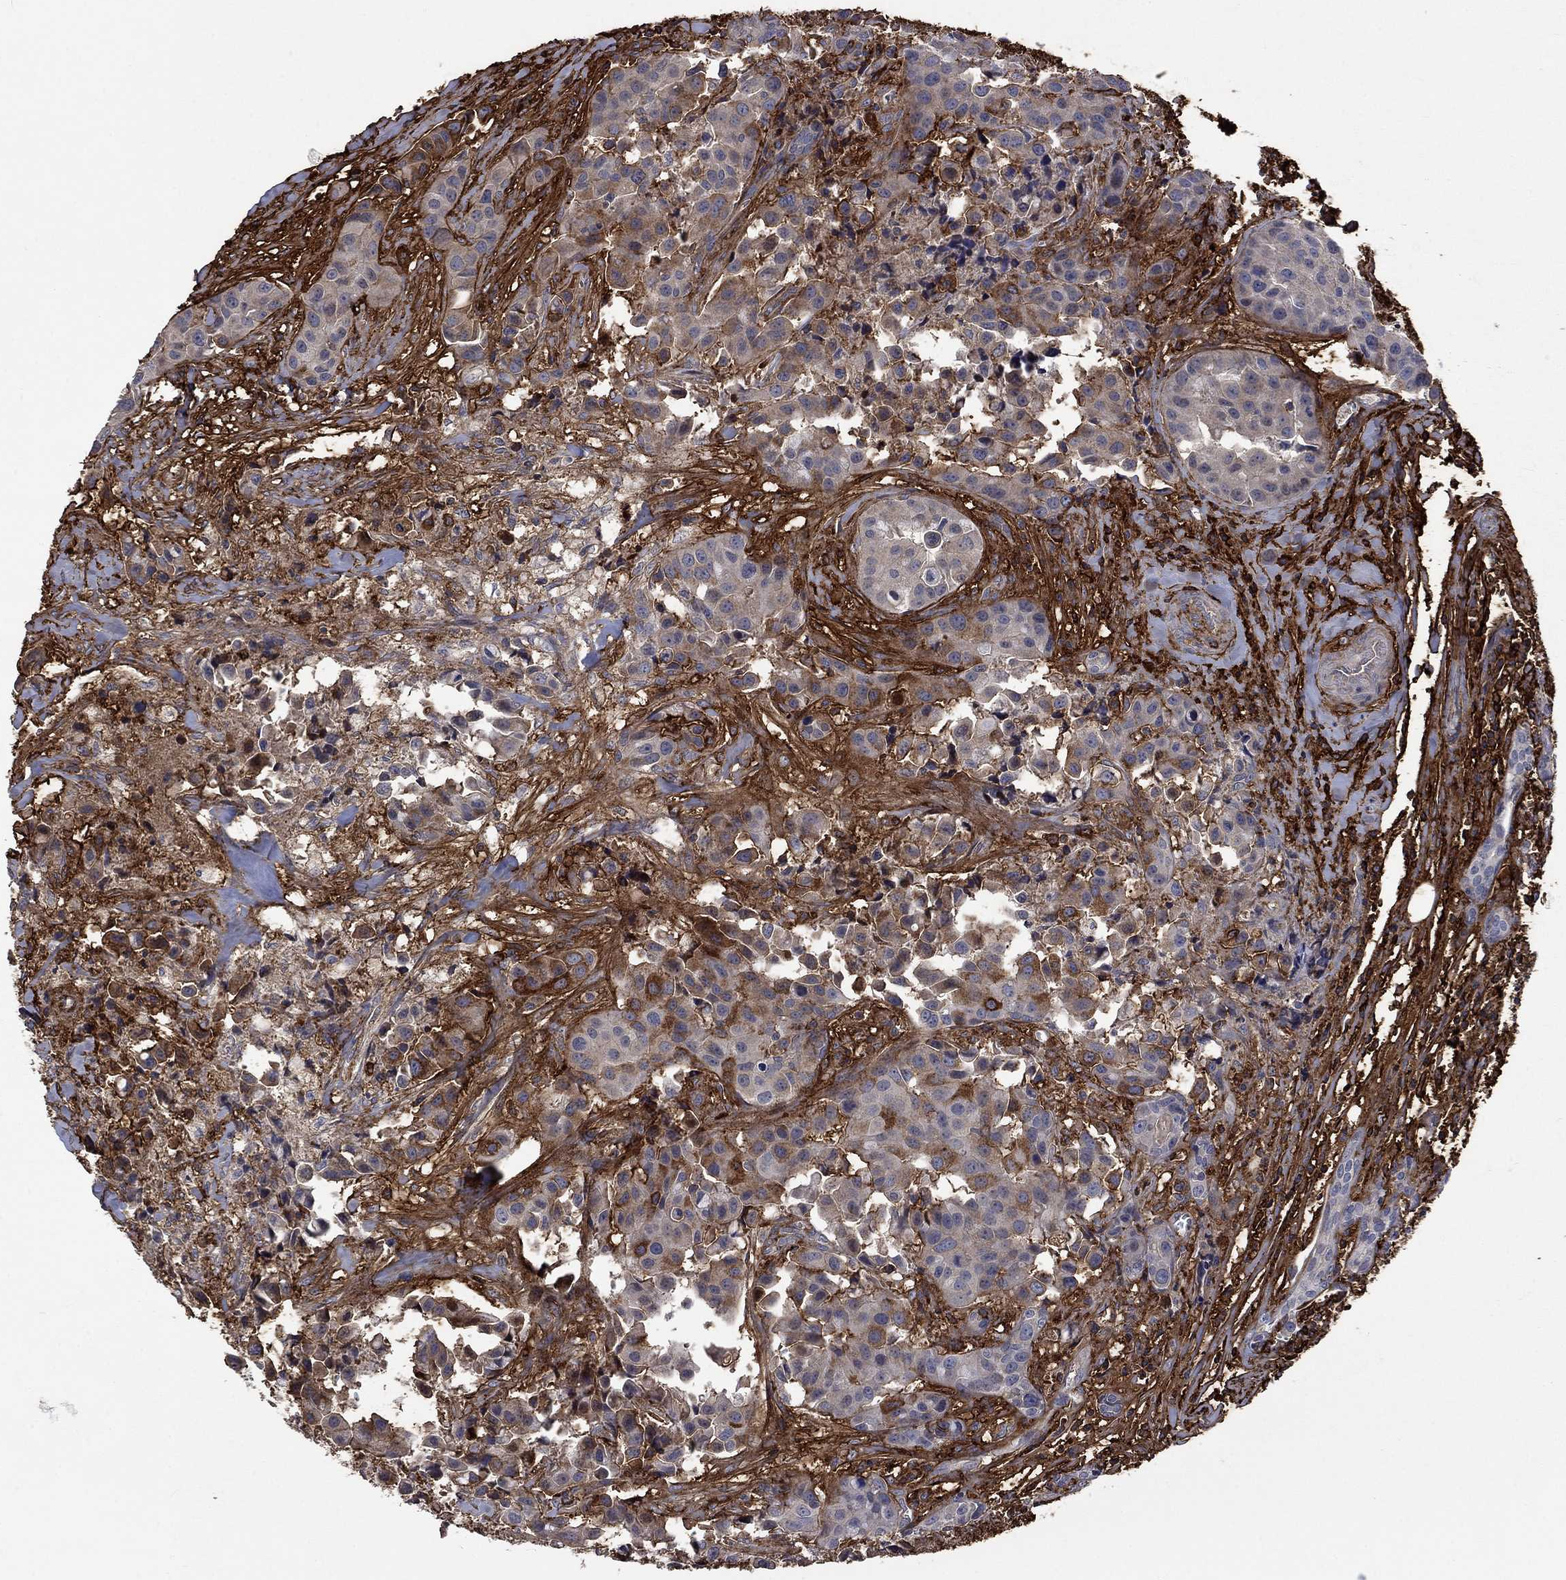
{"staining": {"intensity": "negative", "quantity": "none", "location": "none"}, "tissue": "head and neck cancer", "cell_type": "Tumor cells", "image_type": "cancer", "snomed": [{"axis": "morphology", "description": "Adenocarcinoma, NOS"}, {"axis": "topography", "description": "Head-Neck"}], "caption": "High magnification brightfield microscopy of head and neck adenocarcinoma stained with DAB (3,3'-diaminobenzidine) (brown) and counterstained with hematoxylin (blue): tumor cells show no significant positivity.", "gene": "VCAN", "patient": {"sex": "male", "age": 76}}